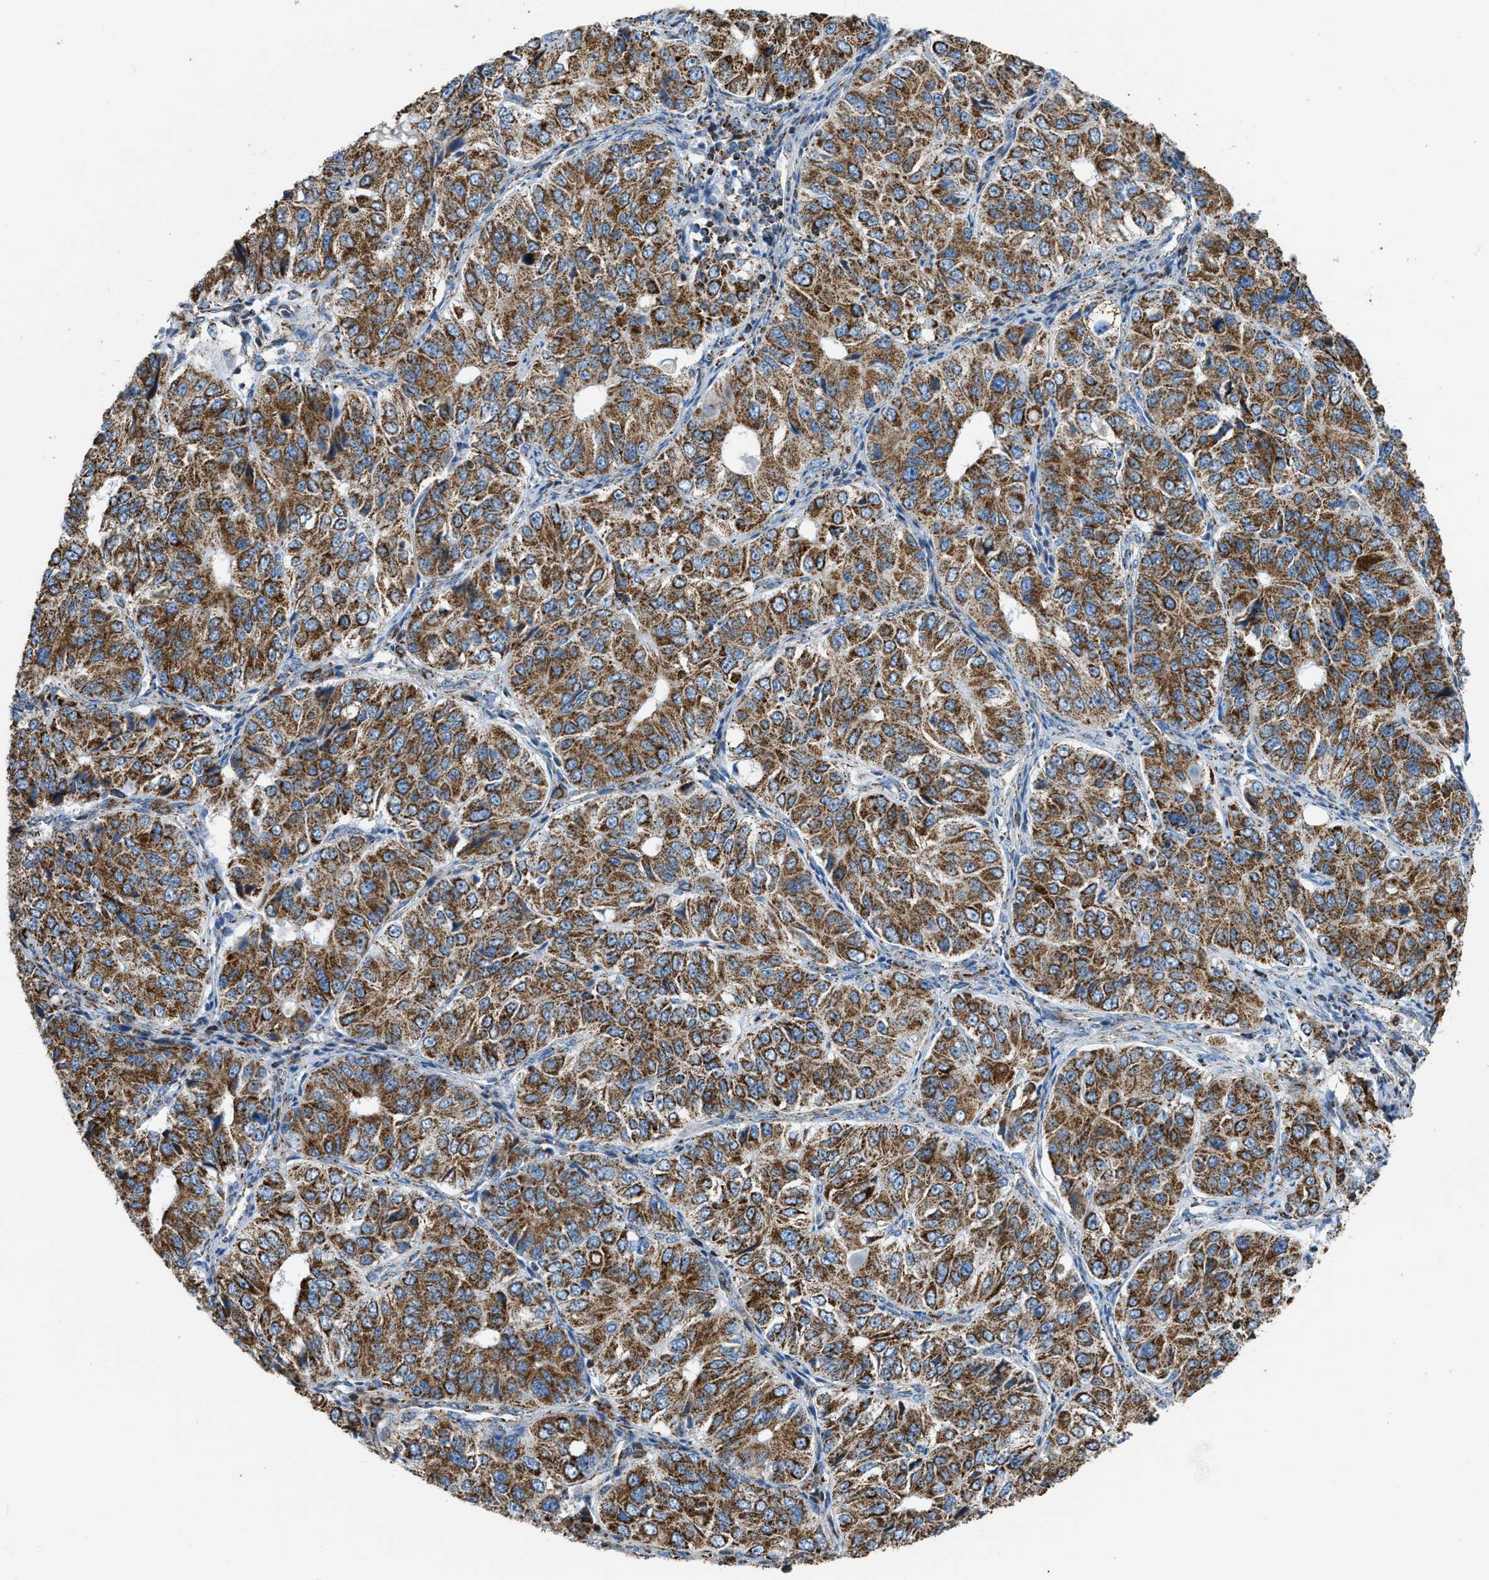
{"staining": {"intensity": "moderate", "quantity": ">75%", "location": "cytoplasmic/membranous"}, "tissue": "ovarian cancer", "cell_type": "Tumor cells", "image_type": "cancer", "snomed": [{"axis": "morphology", "description": "Carcinoma, endometroid"}, {"axis": "topography", "description": "Ovary"}], "caption": "The immunohistochemical stain labels moderate cytoplasmic/membranous staining in tumor cells of endometroid carcinoma (ovarian) tissue.", "gene": "ETFB", "patient": {"sex": "female", "age": 51}}